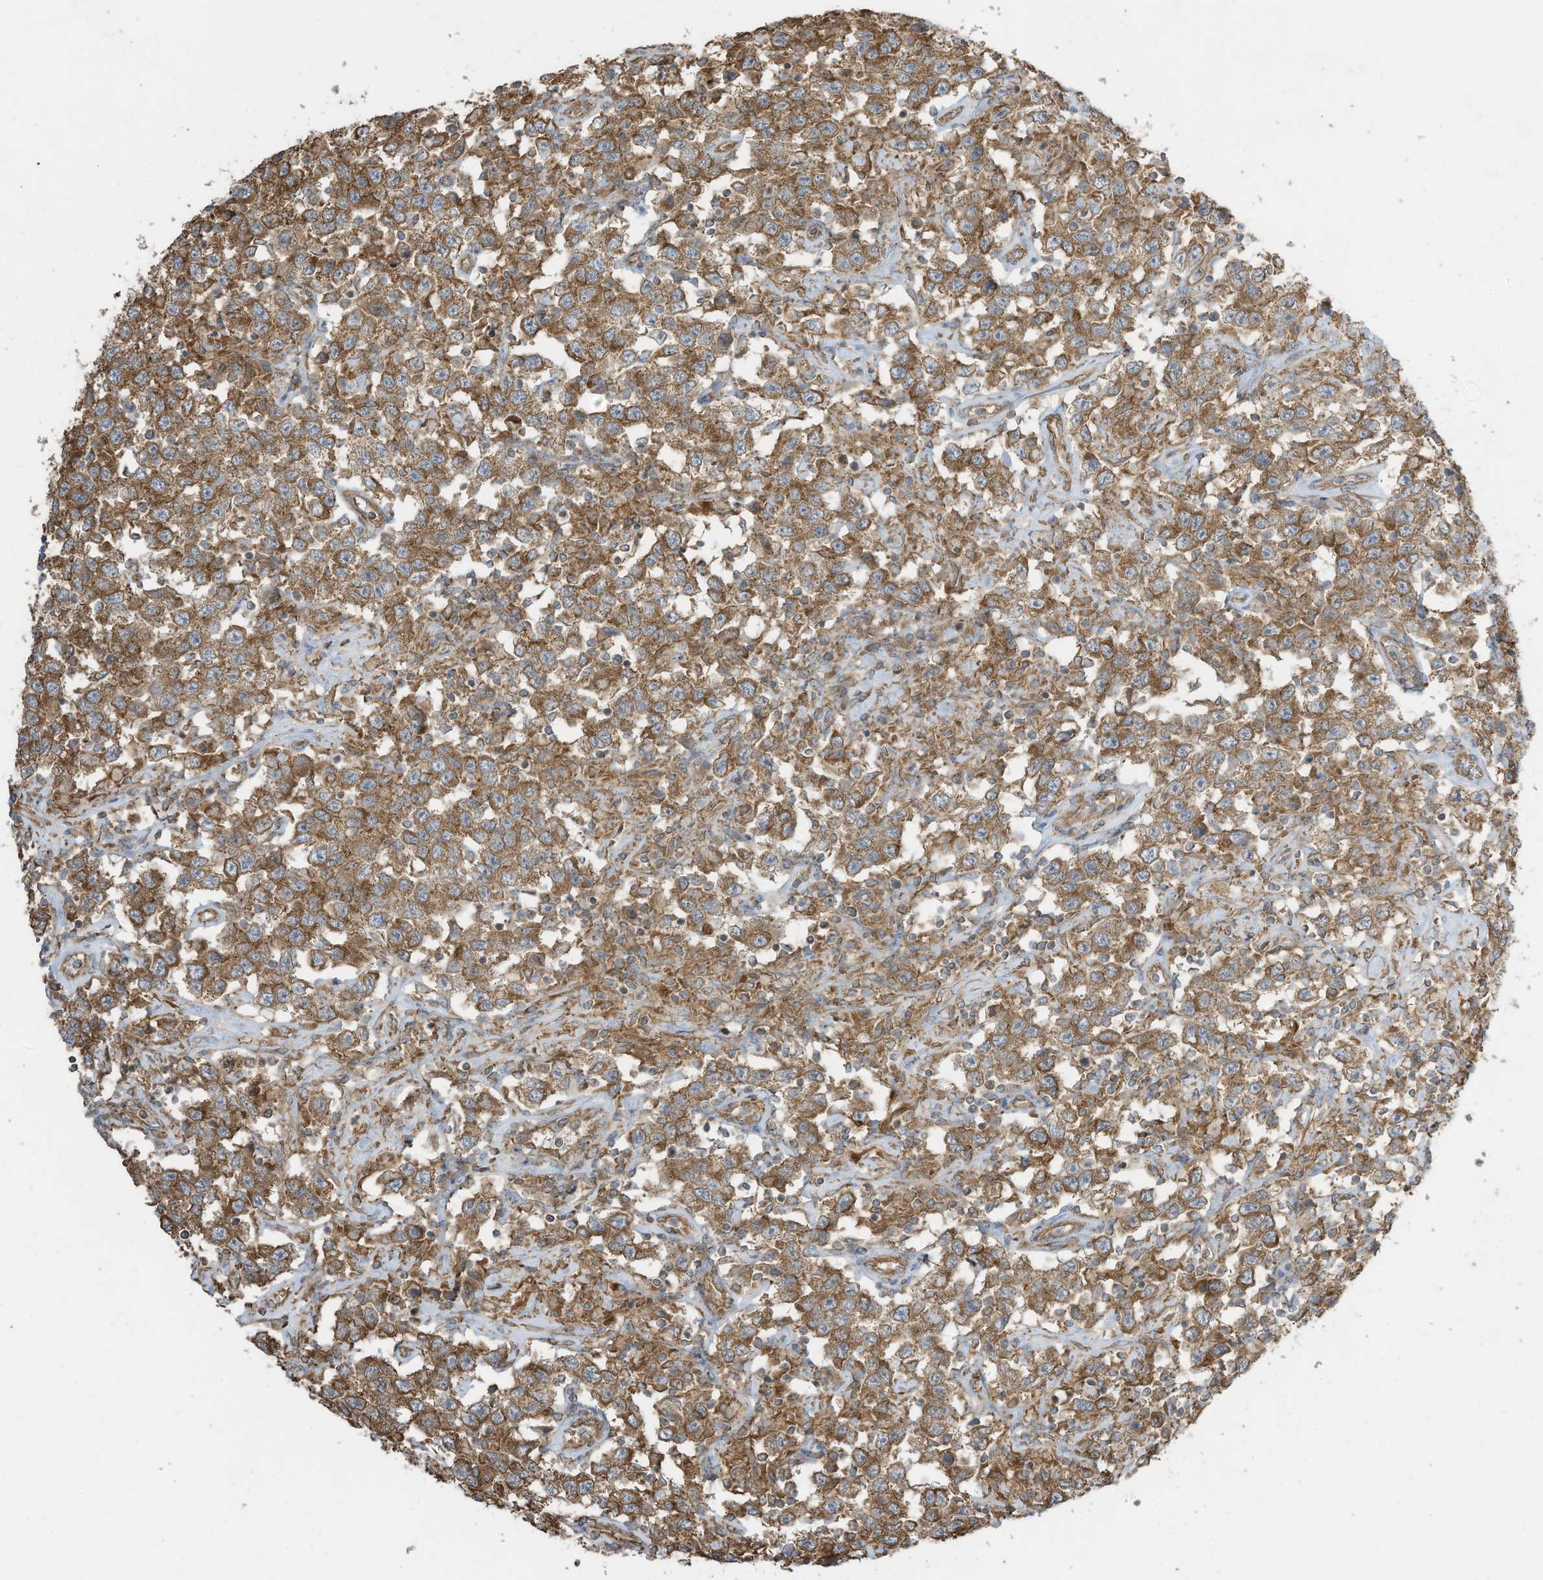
{"staining": {"intensity": "moderate", "quantity": ">75%", "location": "cytoplasmic/membranous"}, "tissue": "testis cancer", "cell_type": "Tumor cells", "image_type": "cancer", "snomed": [{"axis": "morphology", "description": "Seminoma, NOS"}, {"axis": "topography", "description": "Testis"}], "caption": "Moderate cytoplasmic/membranous protein positivity is seen in approximately >75% of tumor cells in seminoma (testis).", "gene": "CGAS", "patient": {"sex": "male", "age": 41}}